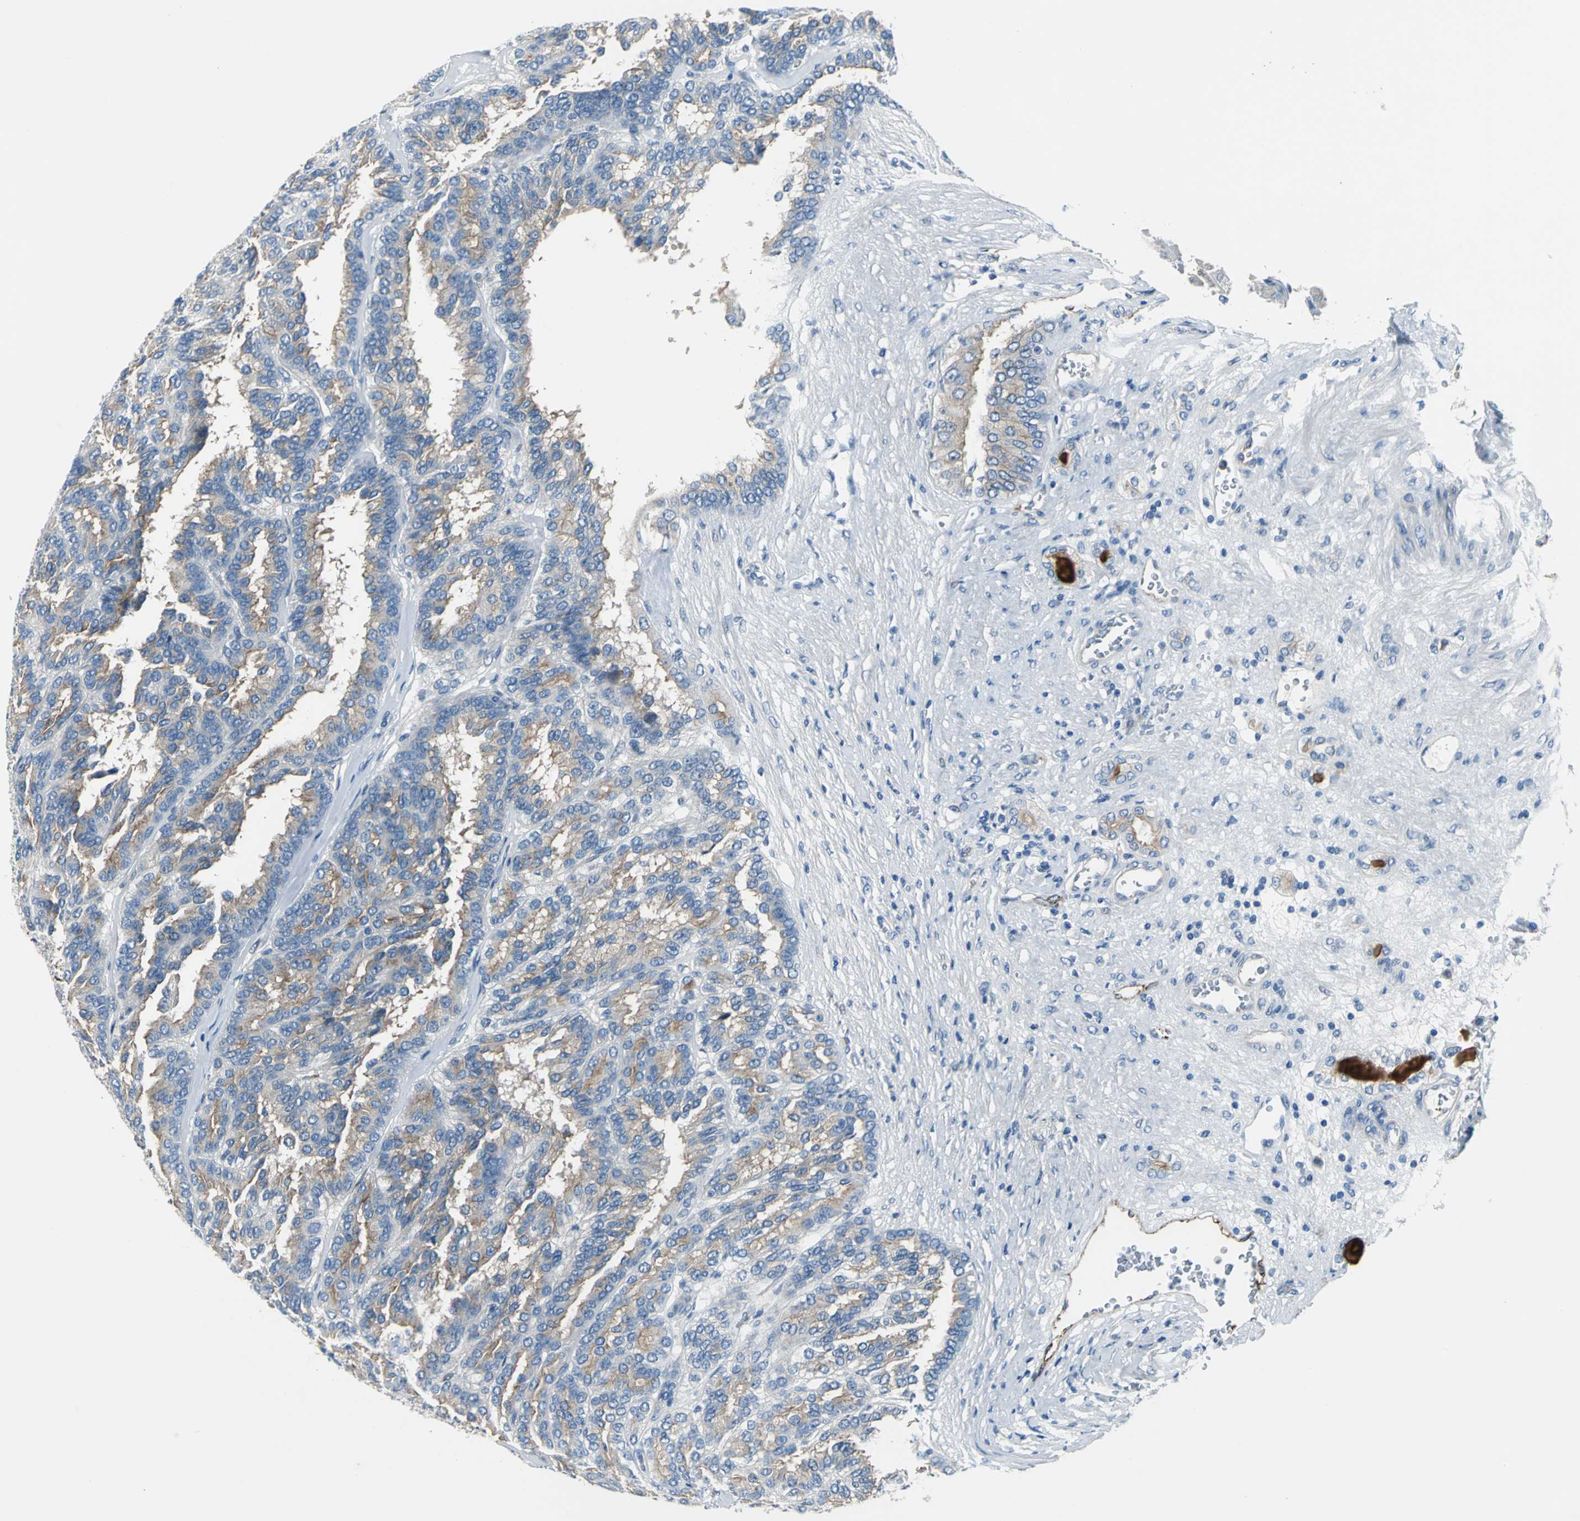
{"staining": {"intensity": "moderate", "quantity": ">75%", "location": "cytoplasmic/membranous"}, "tissue": "renal cancer", "cell_type": "Tumor cells", "image_type": "cancer", "snomed": [{"axis": "morphology", "description": "Adenocarcinoma, NOS"}, {"axis": "topography", "description": "Kidney"}], "caption": "Immunohistochemical staining of renal cancer (adenocarcinoma) demonstrates moderate cytoplasmic/membranous protein positivity in approximately >75% of tumor cells.", "gene": "SELP", "patient": {"sex": "male", "age": 46}}